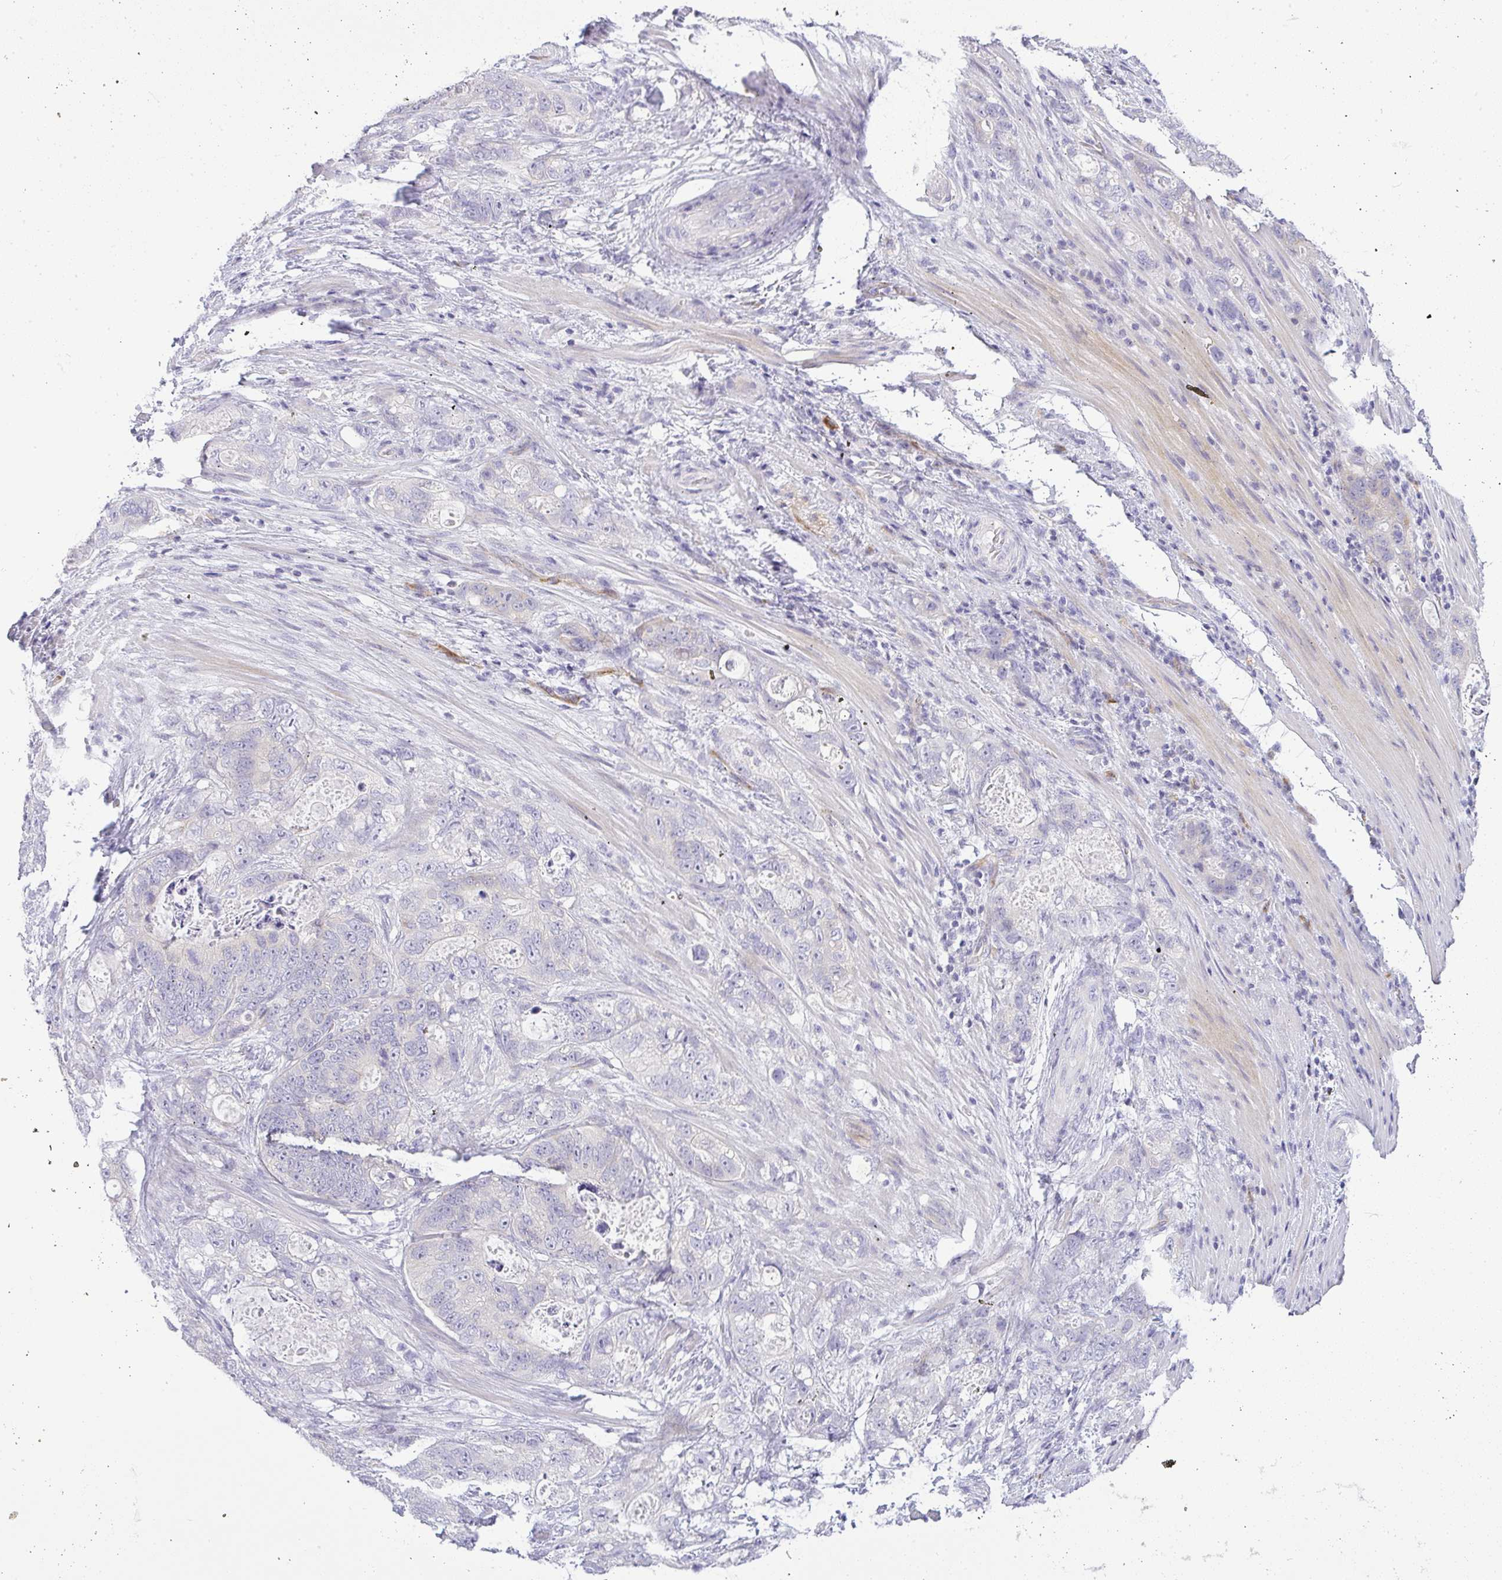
{"staining": {"intensity": "weak", "quantity": "<25%", "location": "cytoplasmic/membranous"}, "tissue": "stomach cancer", "cell_type": "Tumor cells", "image_type": "cancer", "snomed": [{"axis": "morphology", "description": "Normal tissue, NOS"}, {"axis": "morphology", "description": "Adenocarcinoma, NOS"}, {"axis": "topography", "description": "Stomach"}], "caption": "Stomach adenocarcinoma was stained to show a protein in brown. There is no significant staining in tumor cells.", "gene": "LIPE", "patient": {"sex": "female", "age": 89}}